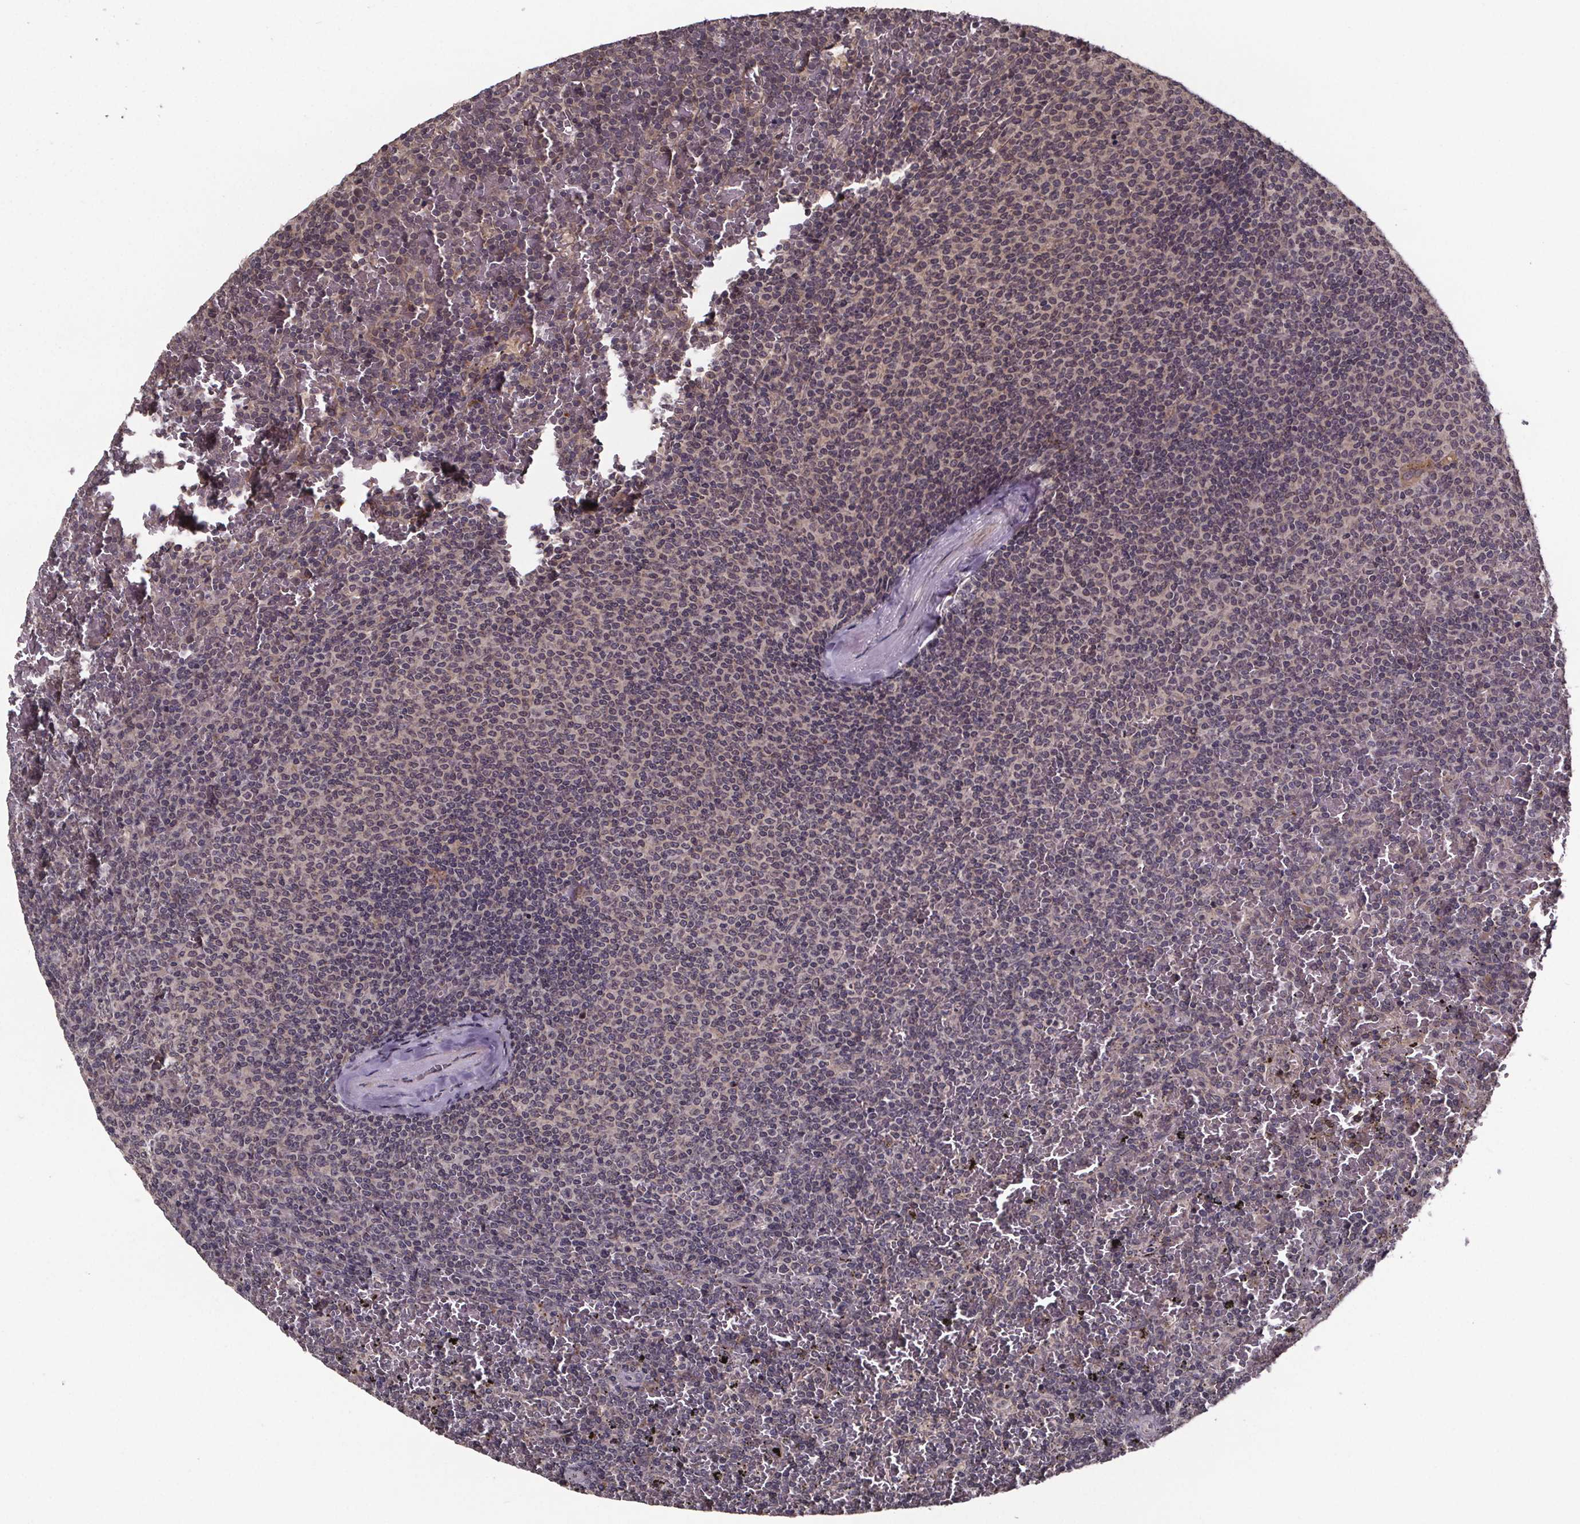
{"staining": {"intensity": "weak", "quantity": ">75%", "location": "cytoplasmic/membranous"}, "tissue": "lymphoma", "cell_type": "Tumor cells", "image_type": "cancer", "snomed": [{"axis": "morphology", "description": "Malignant lymphoma, non-Hodgkin's type, Low grade"}, {"axis": "topography", "description": "Spleen"}], "caption": "There is low levels of weak cytoplasmic/membranous staining in tumor cells of lymphoma, as demonstrated by immunohistochemical staining (brown color).", "gene": "SAT1", "patient": {"sex": "female", "age": 77}}